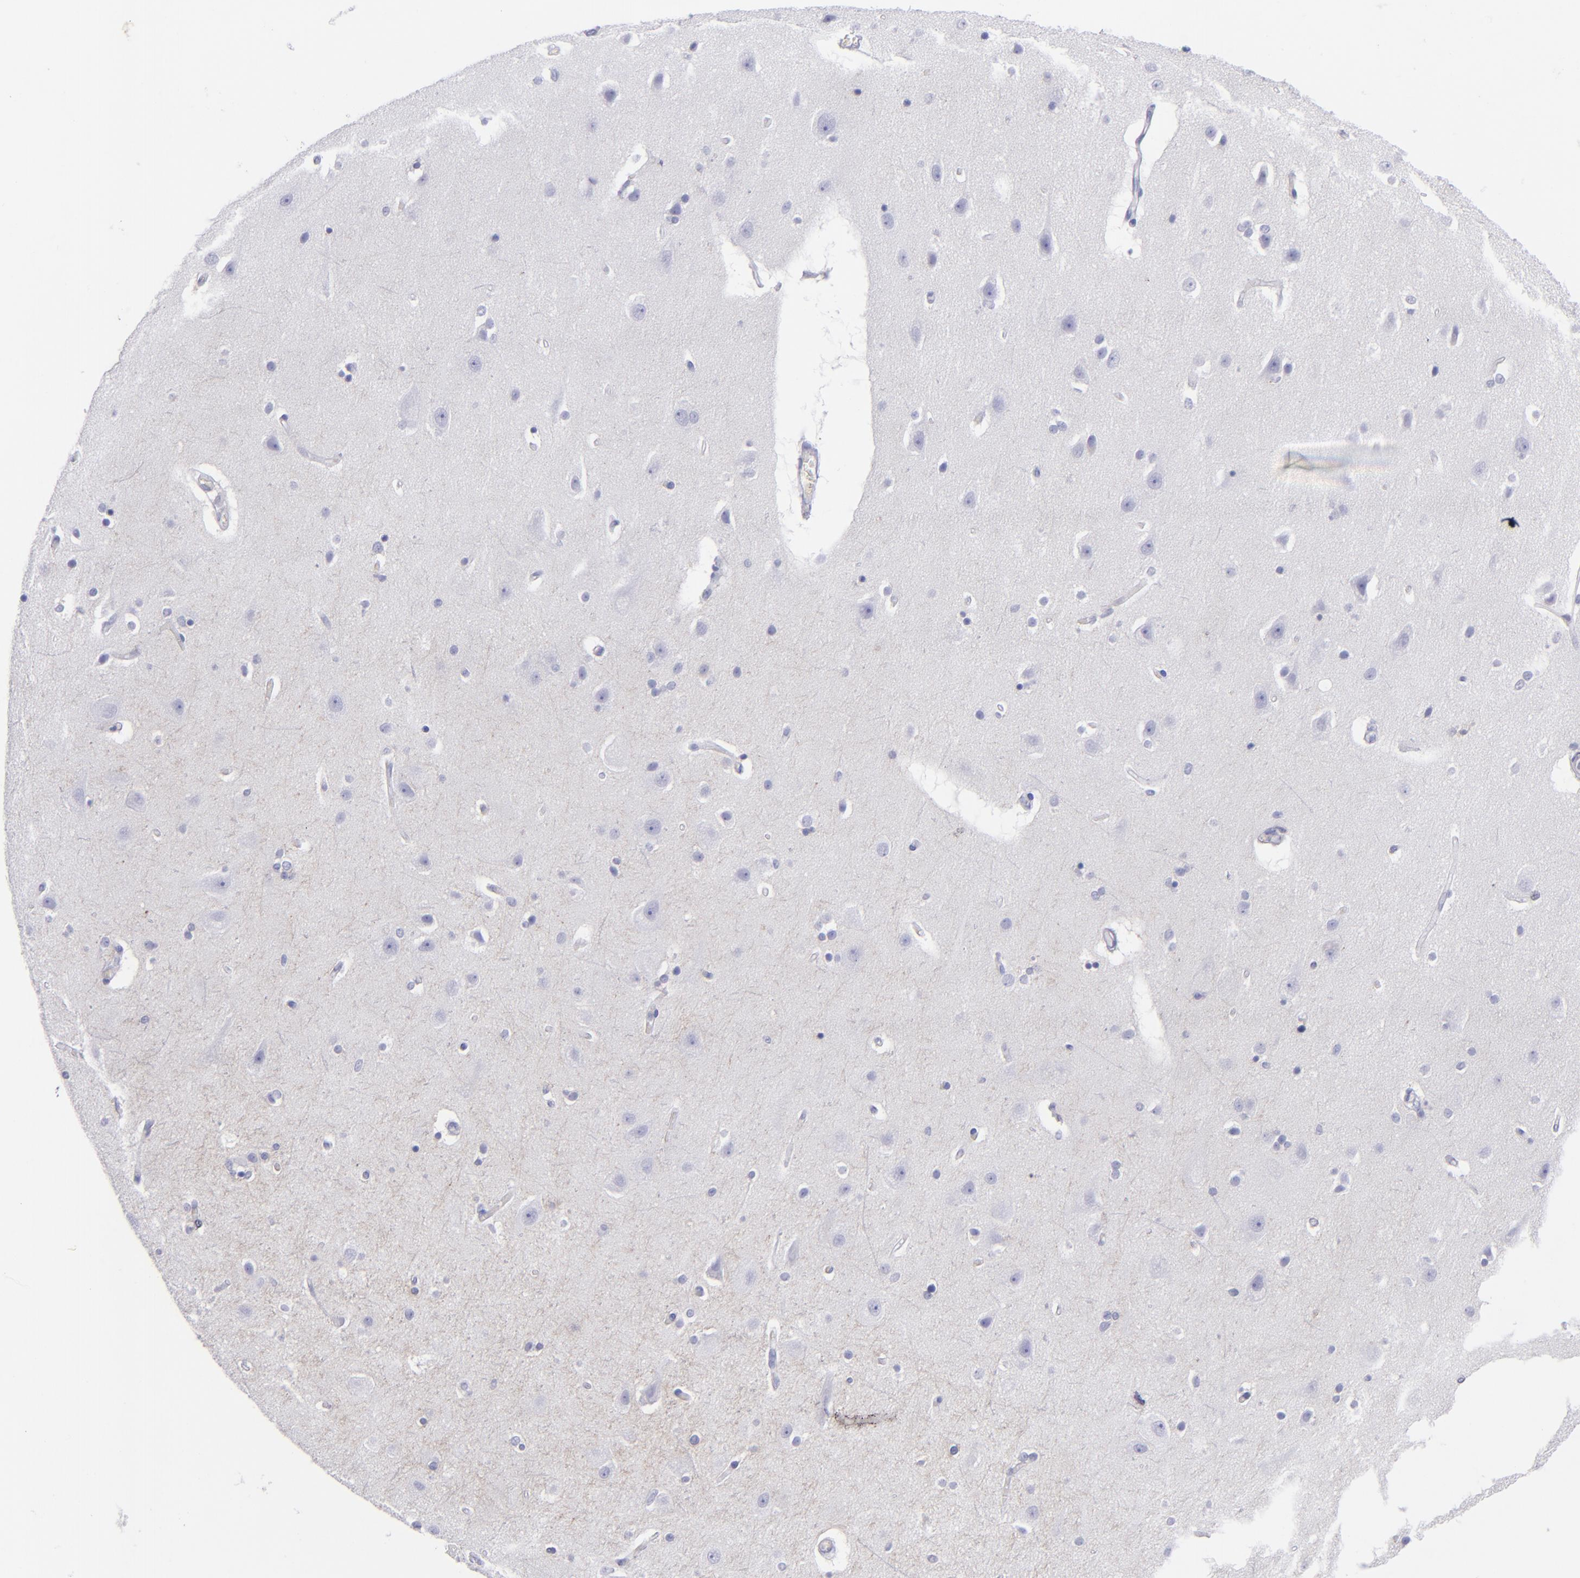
{"staining": {"intensity": "negative", "quantity": "none", "location": "none"}, "tissue": "caudate", "cell_type": "Glial cells", "image_type": "normal", "snomed": [{"axis": "morphology", "description": "Normal tissue, NOS"}, {"axis": "topography", "description": "Lateral ventricle wall"}], "caption": "Immunohistochemistry histopathology image of benign caudate: human caudate stained with DAB (3,3'-diaminobenzidine) displays no significant protein expression in glial cells.", "gene": "CD82", "patient": {"sex": "female", "age": 54}}